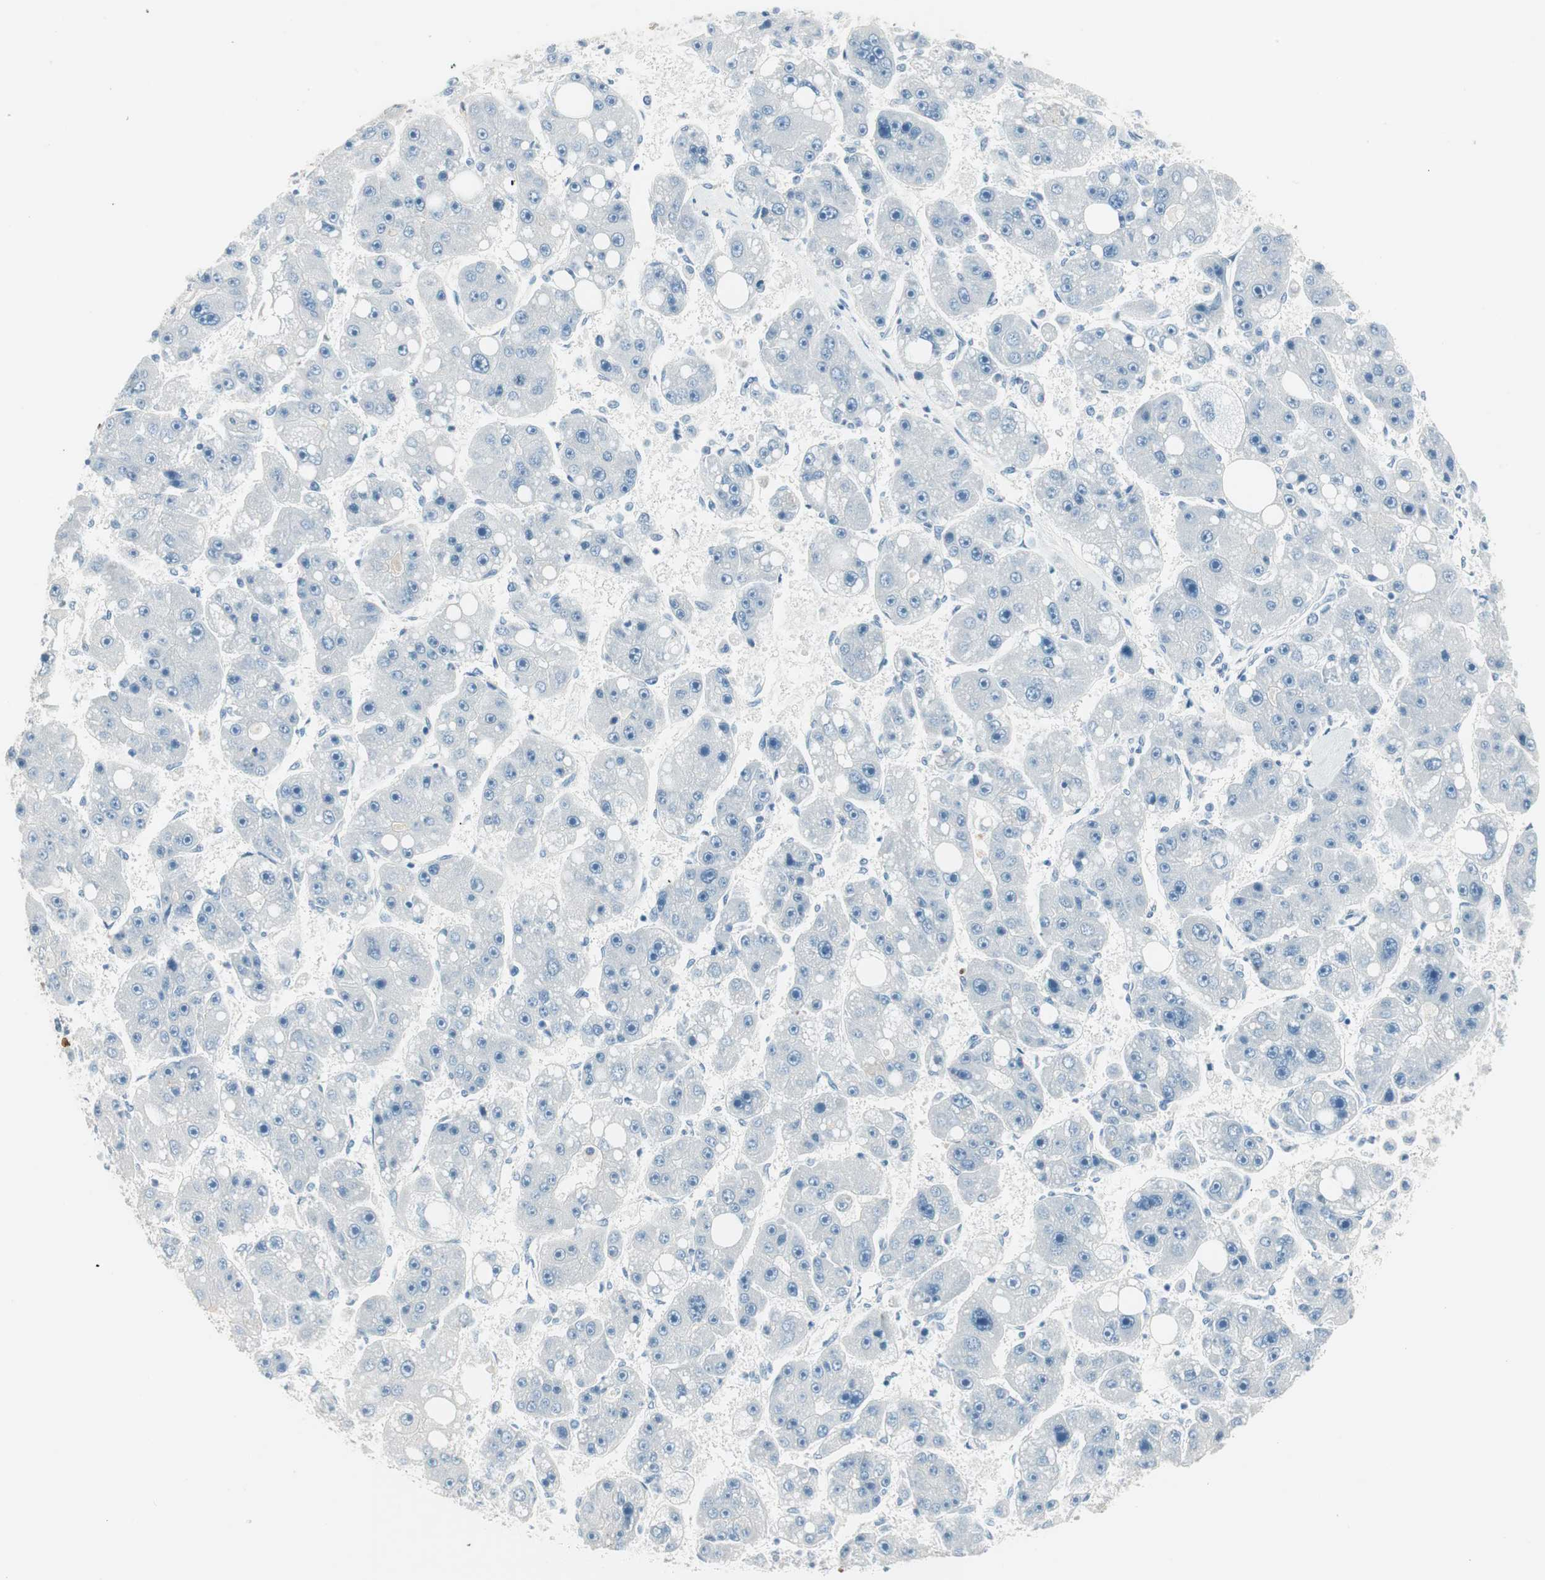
{"staining": {"intensity": "negative", "quantity": "none", "location": "none"}, "tissue": "liver cancer", "cell_type": "Tumor cells", "image_type": "cancer", "snomed": [{"axis": "morphology", "description": "Carcinoma, Hepatocellular, NOS"}, {"axis": "topography", "description": "Liver"}], "caption": "Immunohistochemistry image of neoplastic tissue: human liver cancer (hepatocellular carcinoma) stained with DAB displays no significant protein positivity in tumor cells.", "gene": "GNAO1", "patient": {"sex": "female", "age": 61}}